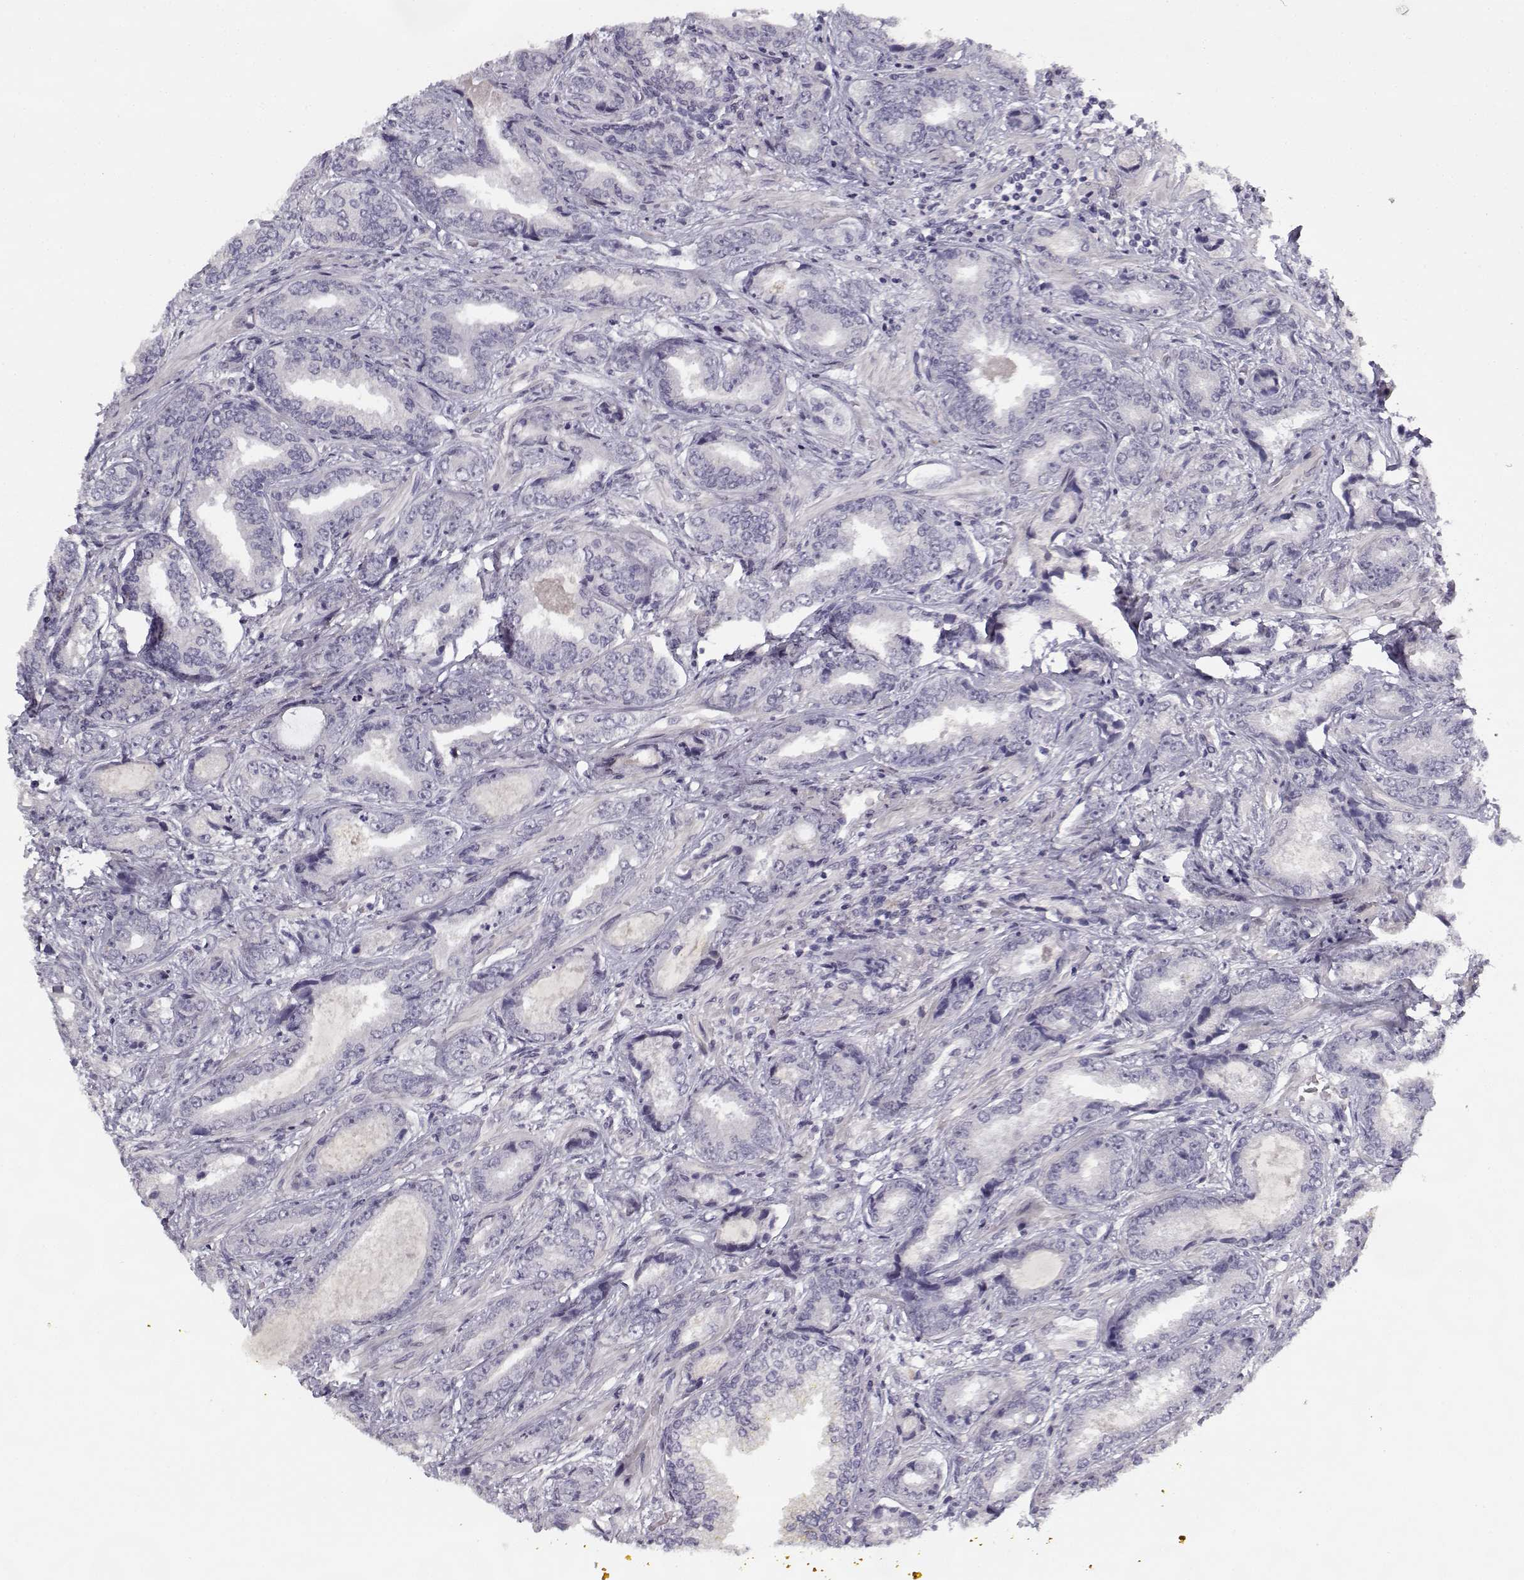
{"staining": {"intensity": "negative", "quantity": "none", "location": "none"}, "tissue": "prostate cancer", "cell_type": "Tumor cells", "image_type": "cancer", "snomed": [{"axis": "morphology", "description": "Adenocarcinoma, Low grade"}, {"axis": "topography", "description": "Prostate"}], "caption": "Immunohistochemistry (IHC) image of neoplastic tissue: prostate cancer stained with DAB (3,3'-diaminobenzidine) exhibits no significant protein staining in tumor cells.", "gene": "SNCA", "patient": {"sex": "male", "age": 68}}